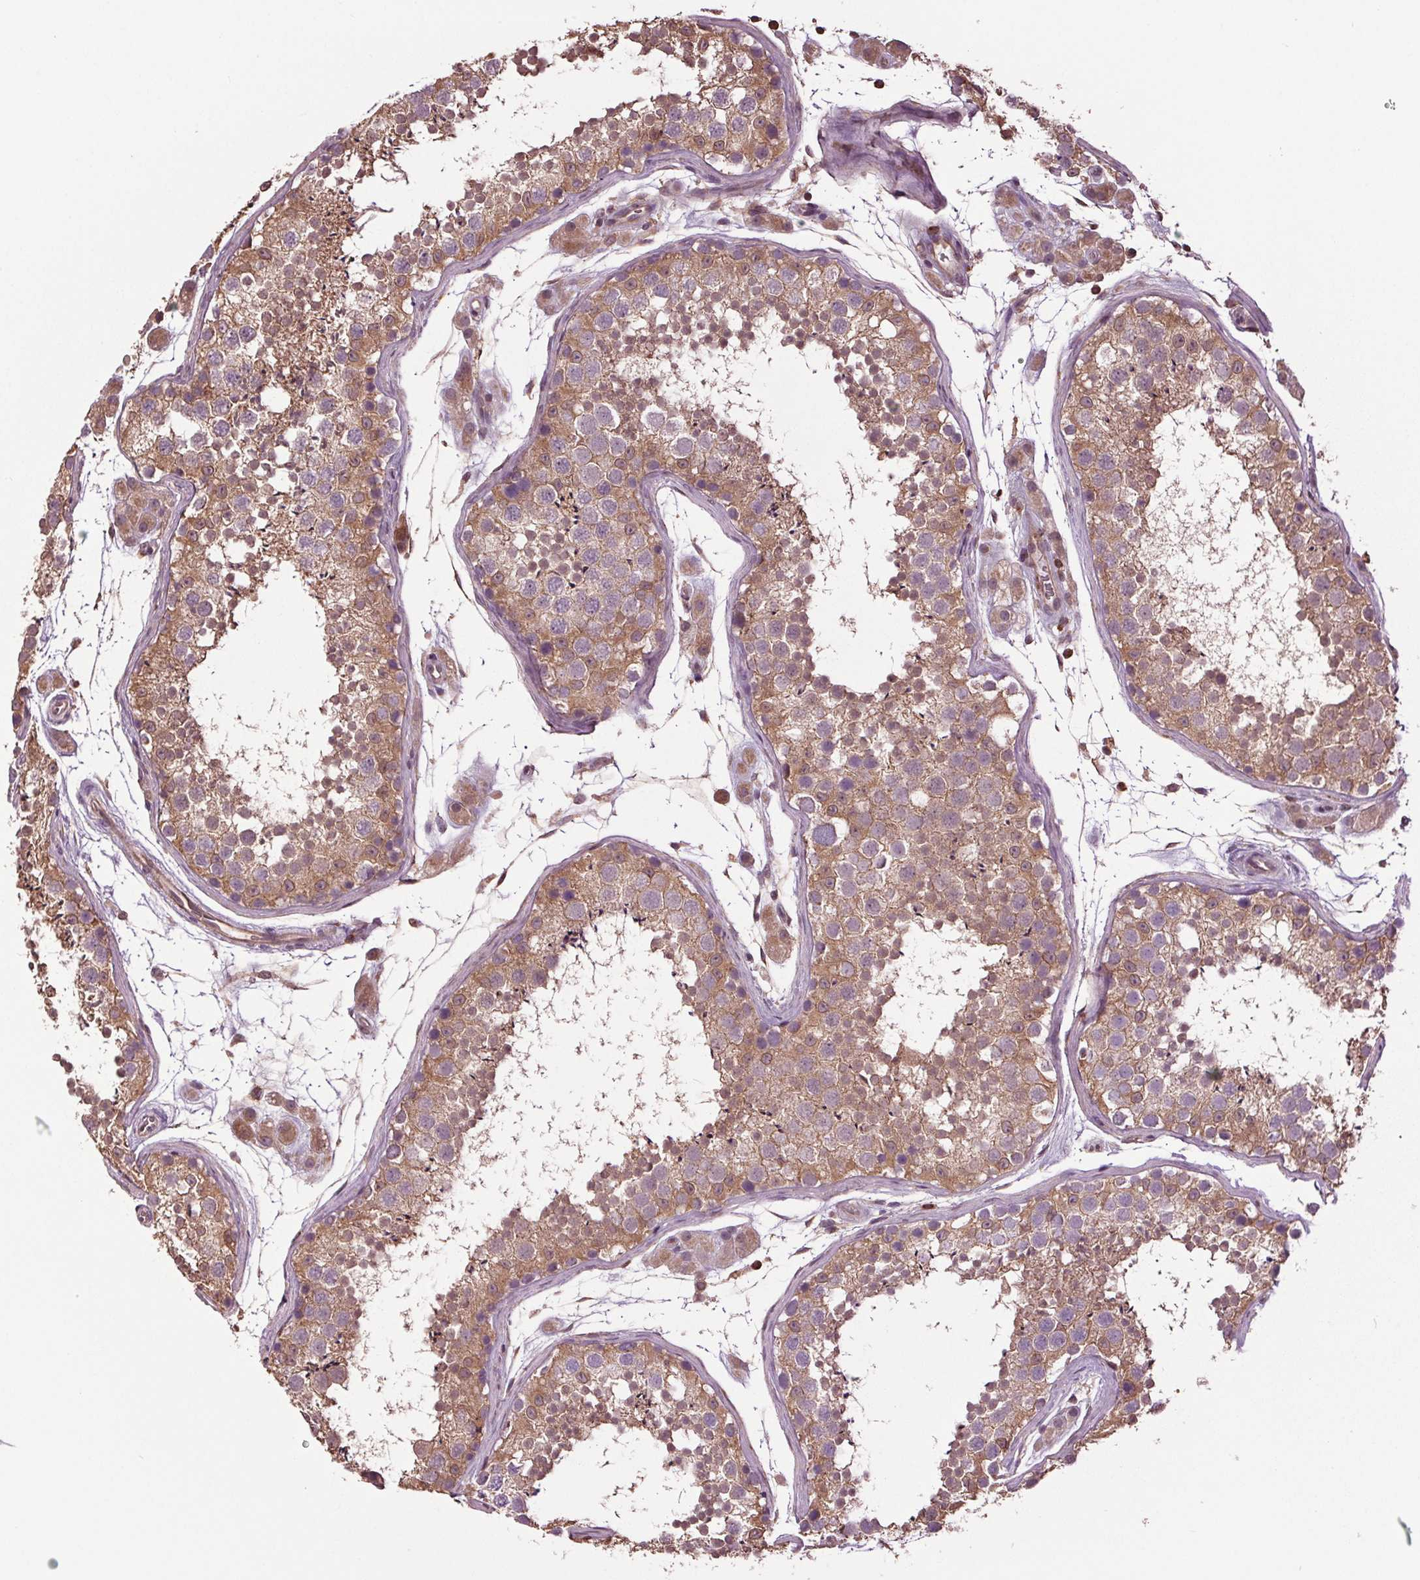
{"staining": {"intensity": "moderate", "quantity": ">75%", "location": "cytoplasmic/membranous"}, "tissue": "testis", "cell_type": "Cells in seminiferous ducts", "image_type": "normal", "snomed": [{"axis": "morphology", "description": "Normal tissue, NOS"}, {"axis": "topography", "description": "Testis"}], "caption": "DAB (3,3'-diaminobenzidine) immunohistochemical staining of normal human testis exhibits moderate cytoplasmic/membranous protein positivity in approximately >75% of cells in seminiferous ducts. The staining was performed using DAB (3,3'-diaminobenzidine), with brown indicating positive protein expression. Nuclei are stained blue with hematoxylin.", "gene": "RNPEP", "patient": {"sex": "male", "age": 41}}